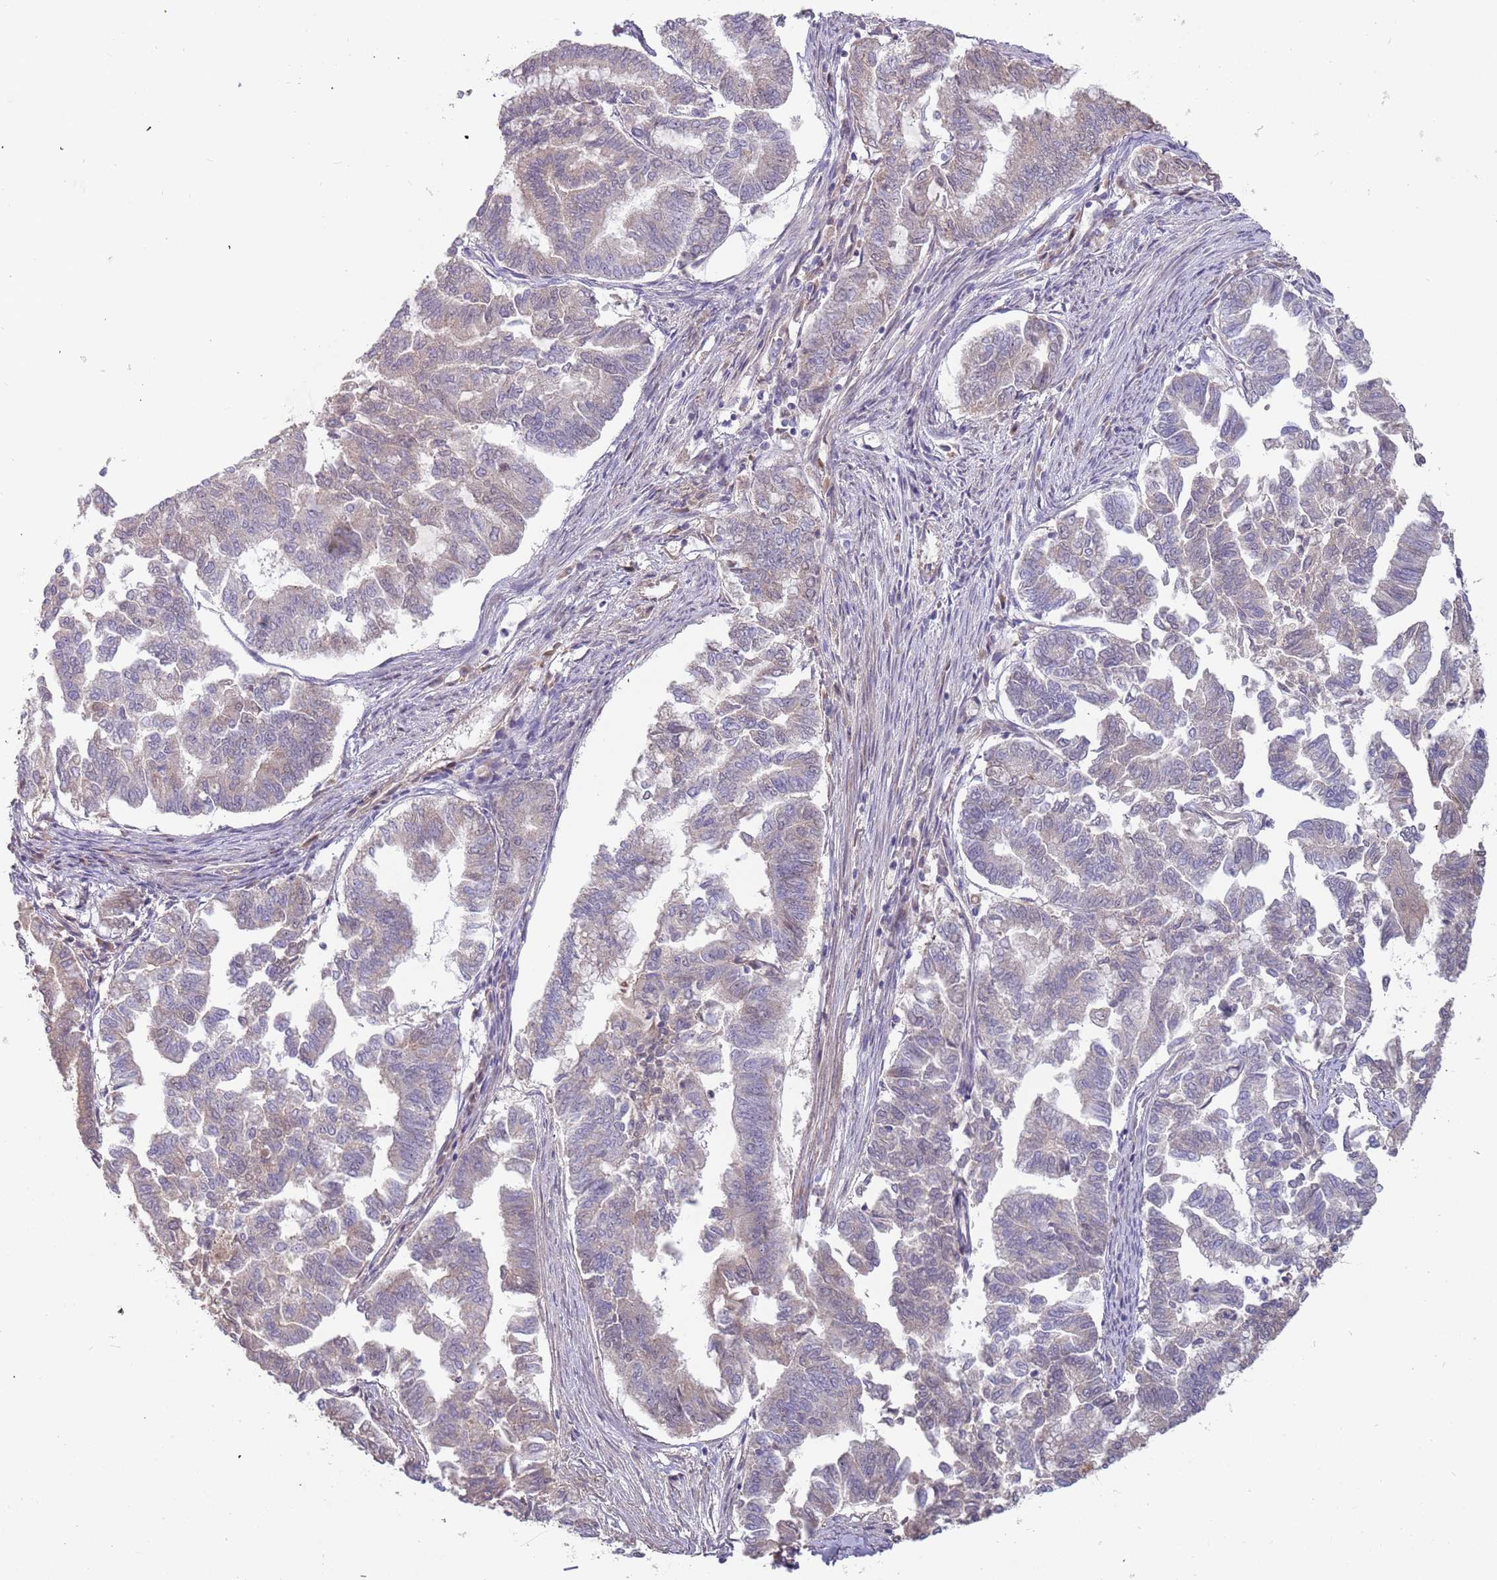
{"staining": {"intensity": "weak", "quantity": "<25%", "location": "cytoplasmic/membranous"}, "tissue": "endometrial cancer", "cell_type": "Tumor cells", "image_type": "cancer", "snomed": [{"axis": "morphology", "description": "Adenocarcinoma, NOS"}, {"axis": "topography", "description": "Endometrium"}], "caption": "There is no significant staining in tumor cells of endometrial adenocarcinoma. The staining was performed using DAB to visualize the protein expression in brown, while the nuclei were stained in blue with hematoxylin (Magnification: 20x).", "gene": "TRAPPC6B", "patient": {"sex": "female", "age": 79}}